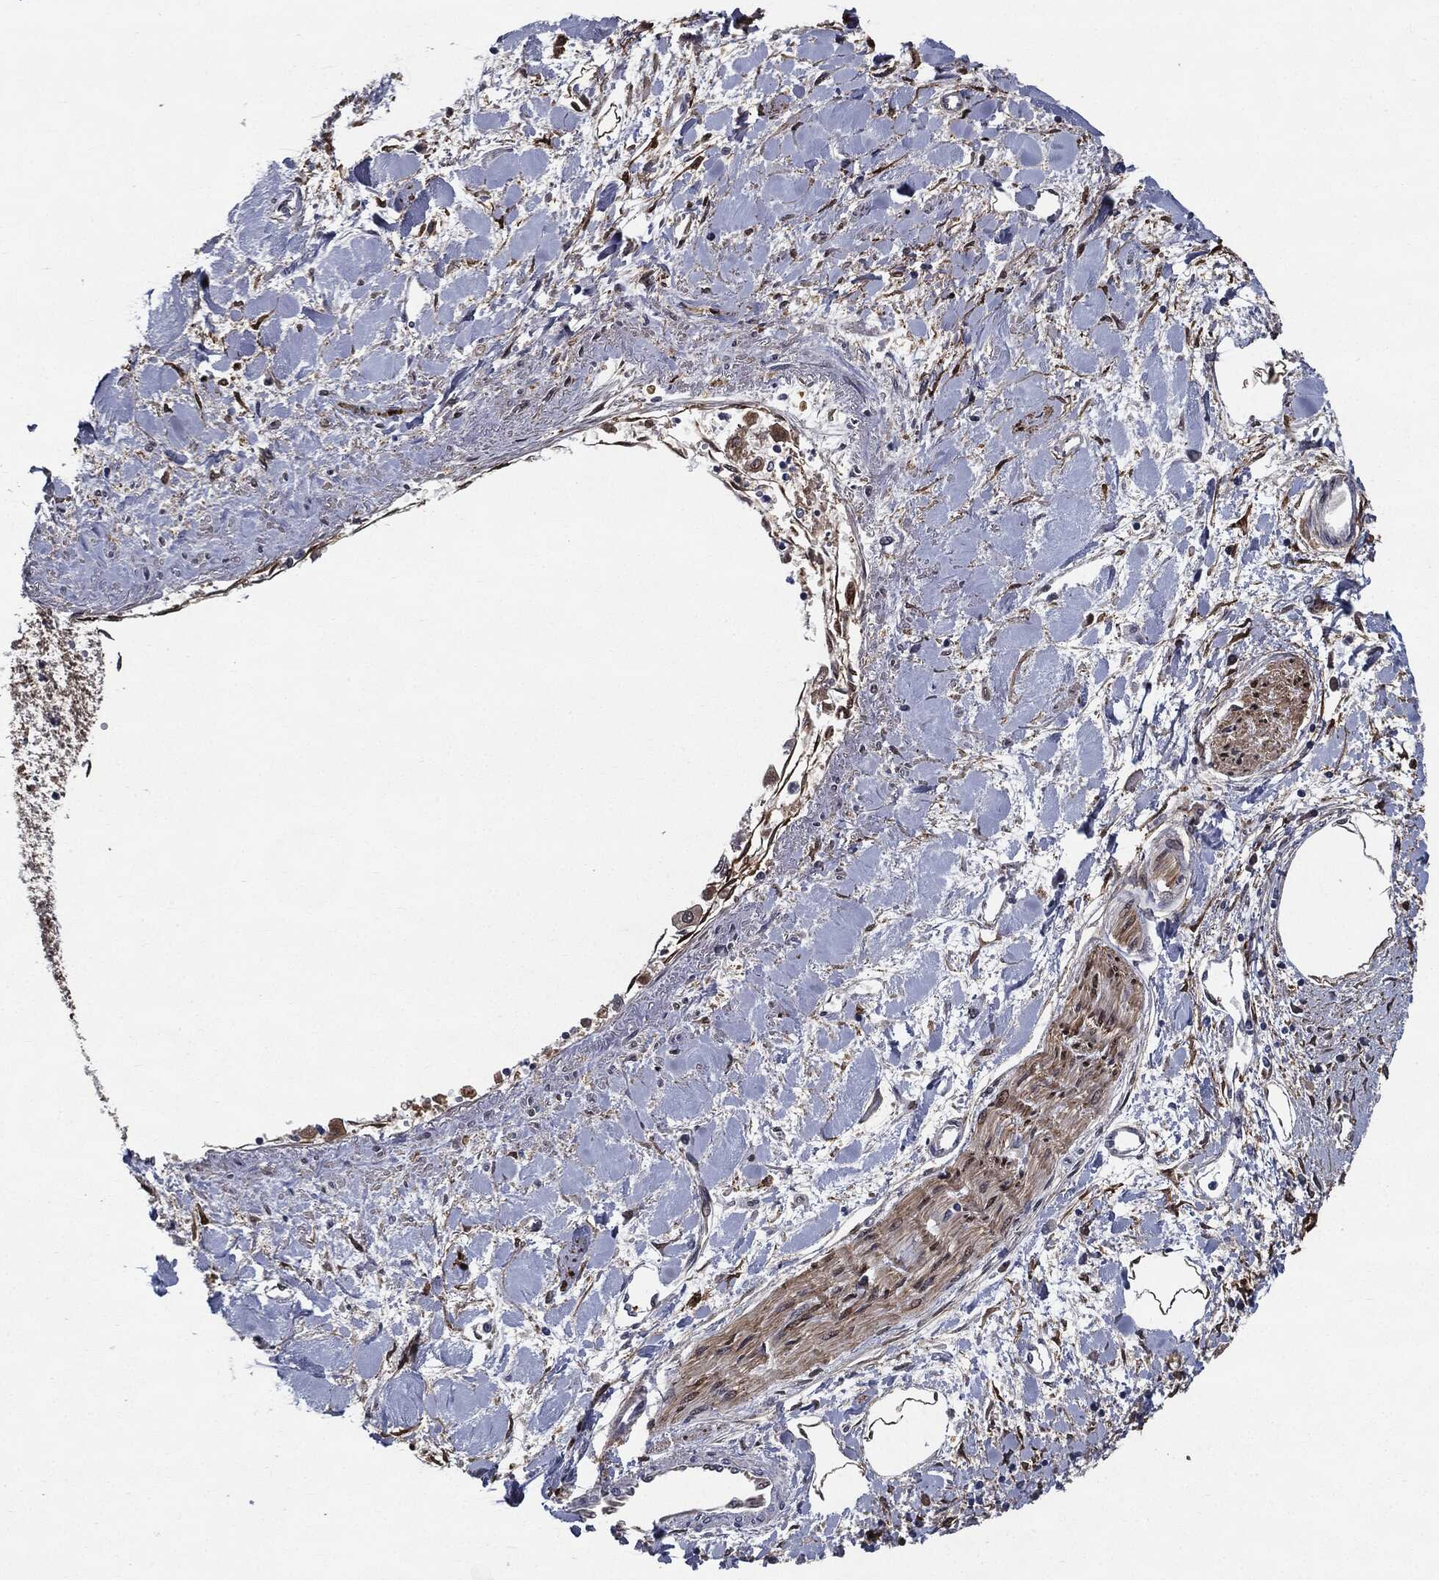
{"staining": {"intensity": "moderate", "quantity": "25%-75%", "location": "cytoplasmic/membranous"}, "tissue": "liver cancer", "cell_type": "Tumor cells", "image_type": "cancer", "snomed": [{"axis": "morphology", "description": "Cholangiocarcinoma"}, {"axis": "topography", "description": "Liver"}], "caption": "Liver cancer stained for a protein exhibits moderate cytoplasmic/membranous positivity in tumor cells.", "gene": "JUN", "patient": {"sex": "female", "age": 64}}